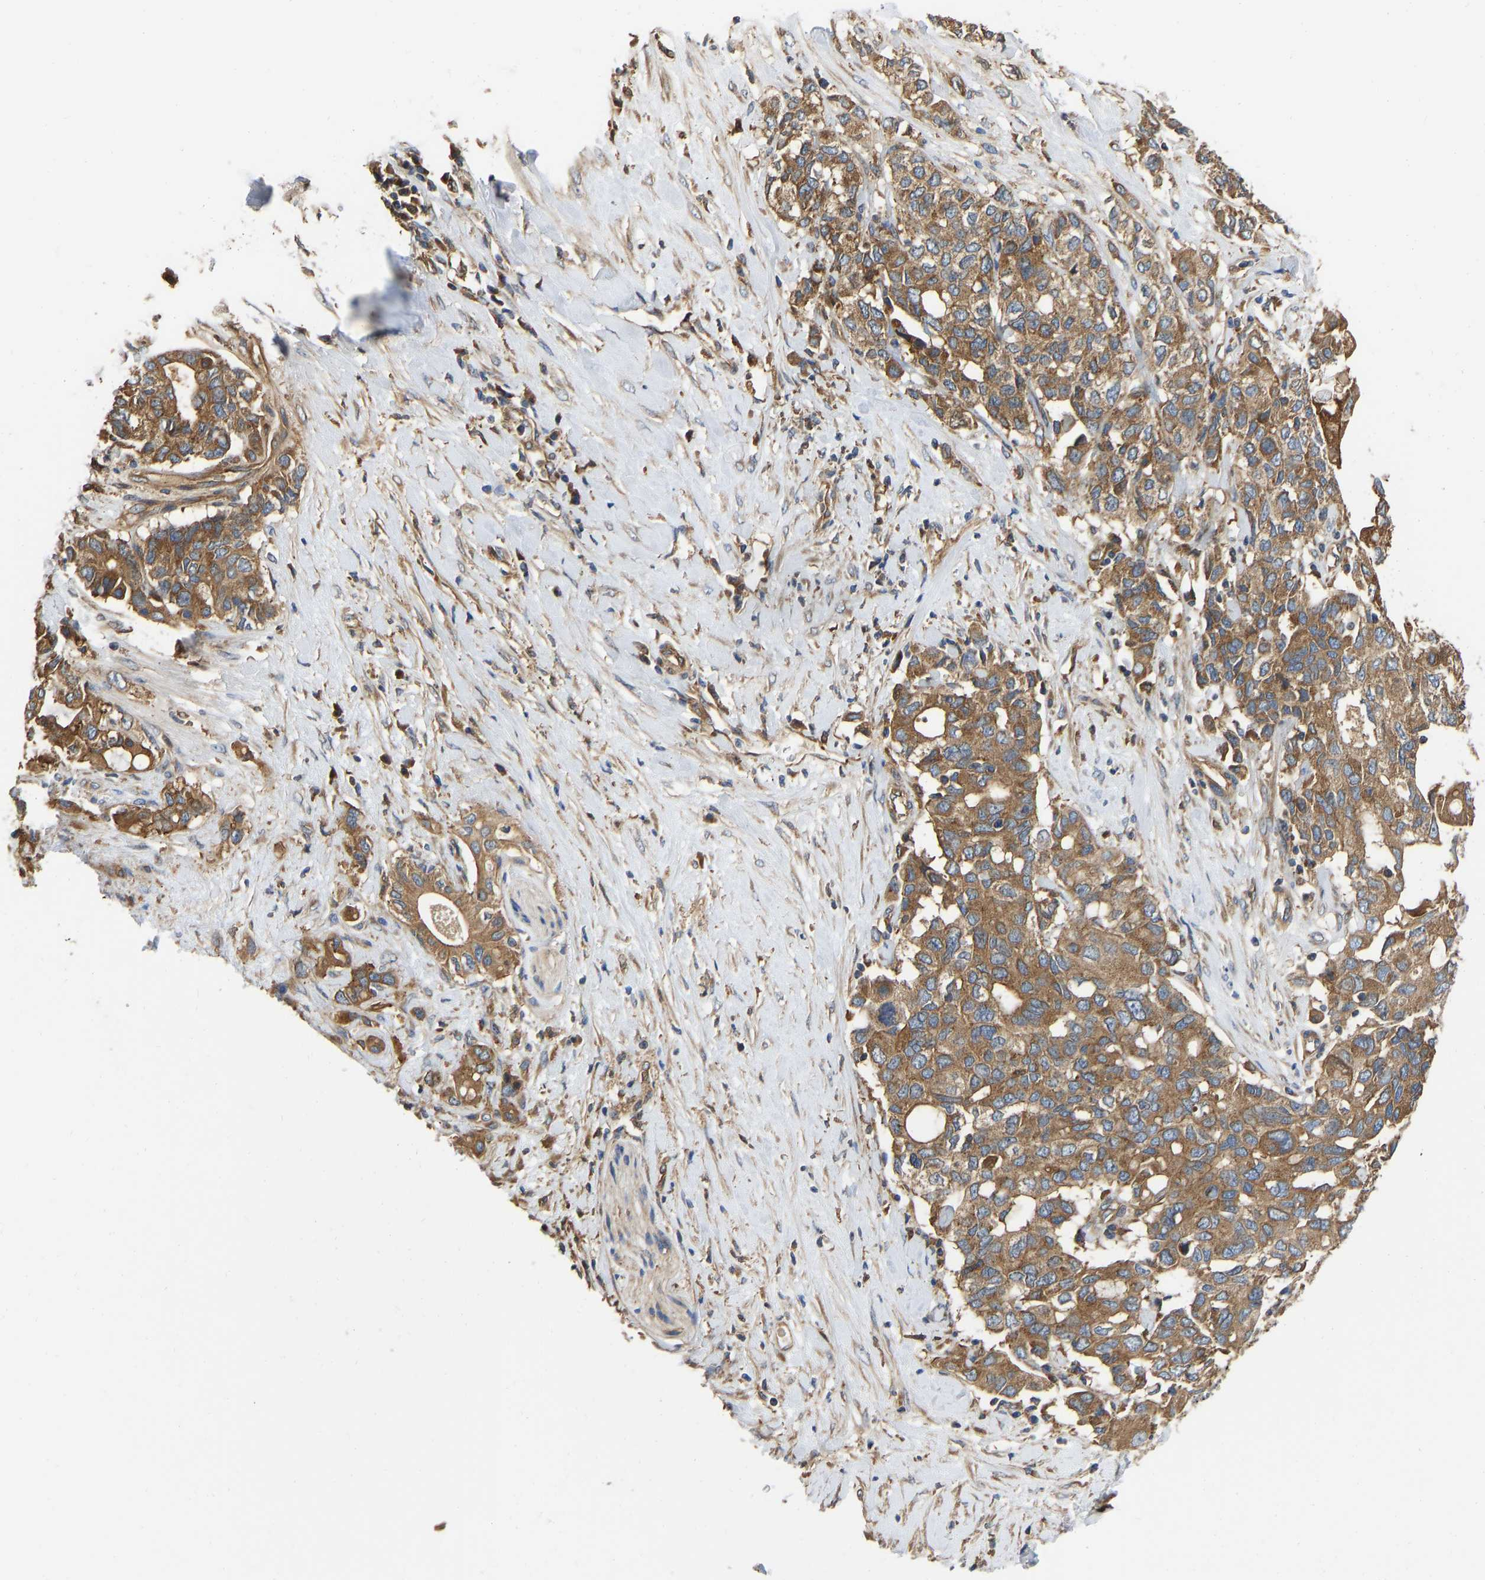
{"staining": {"intensity": "moderate", "quantity": ">75%", "location": "cytoplasmic/membranous"}, "tissue": "pancreatic cancer", "cell_type": "Tumor cells", "image_type": "cancer", "snomed": [{"axis": "morphology", "description": "Adenocarcinoma, NOS"}, {"axis": "topography", "description": "Pancreas"}], "caption": "A brown stain shows moderate cytoplasmic/membranous expression of a protein in pancreatic cancer tumor cells.", "gene": "FLNB", "patient": {"sex": "female", "age": 56}}